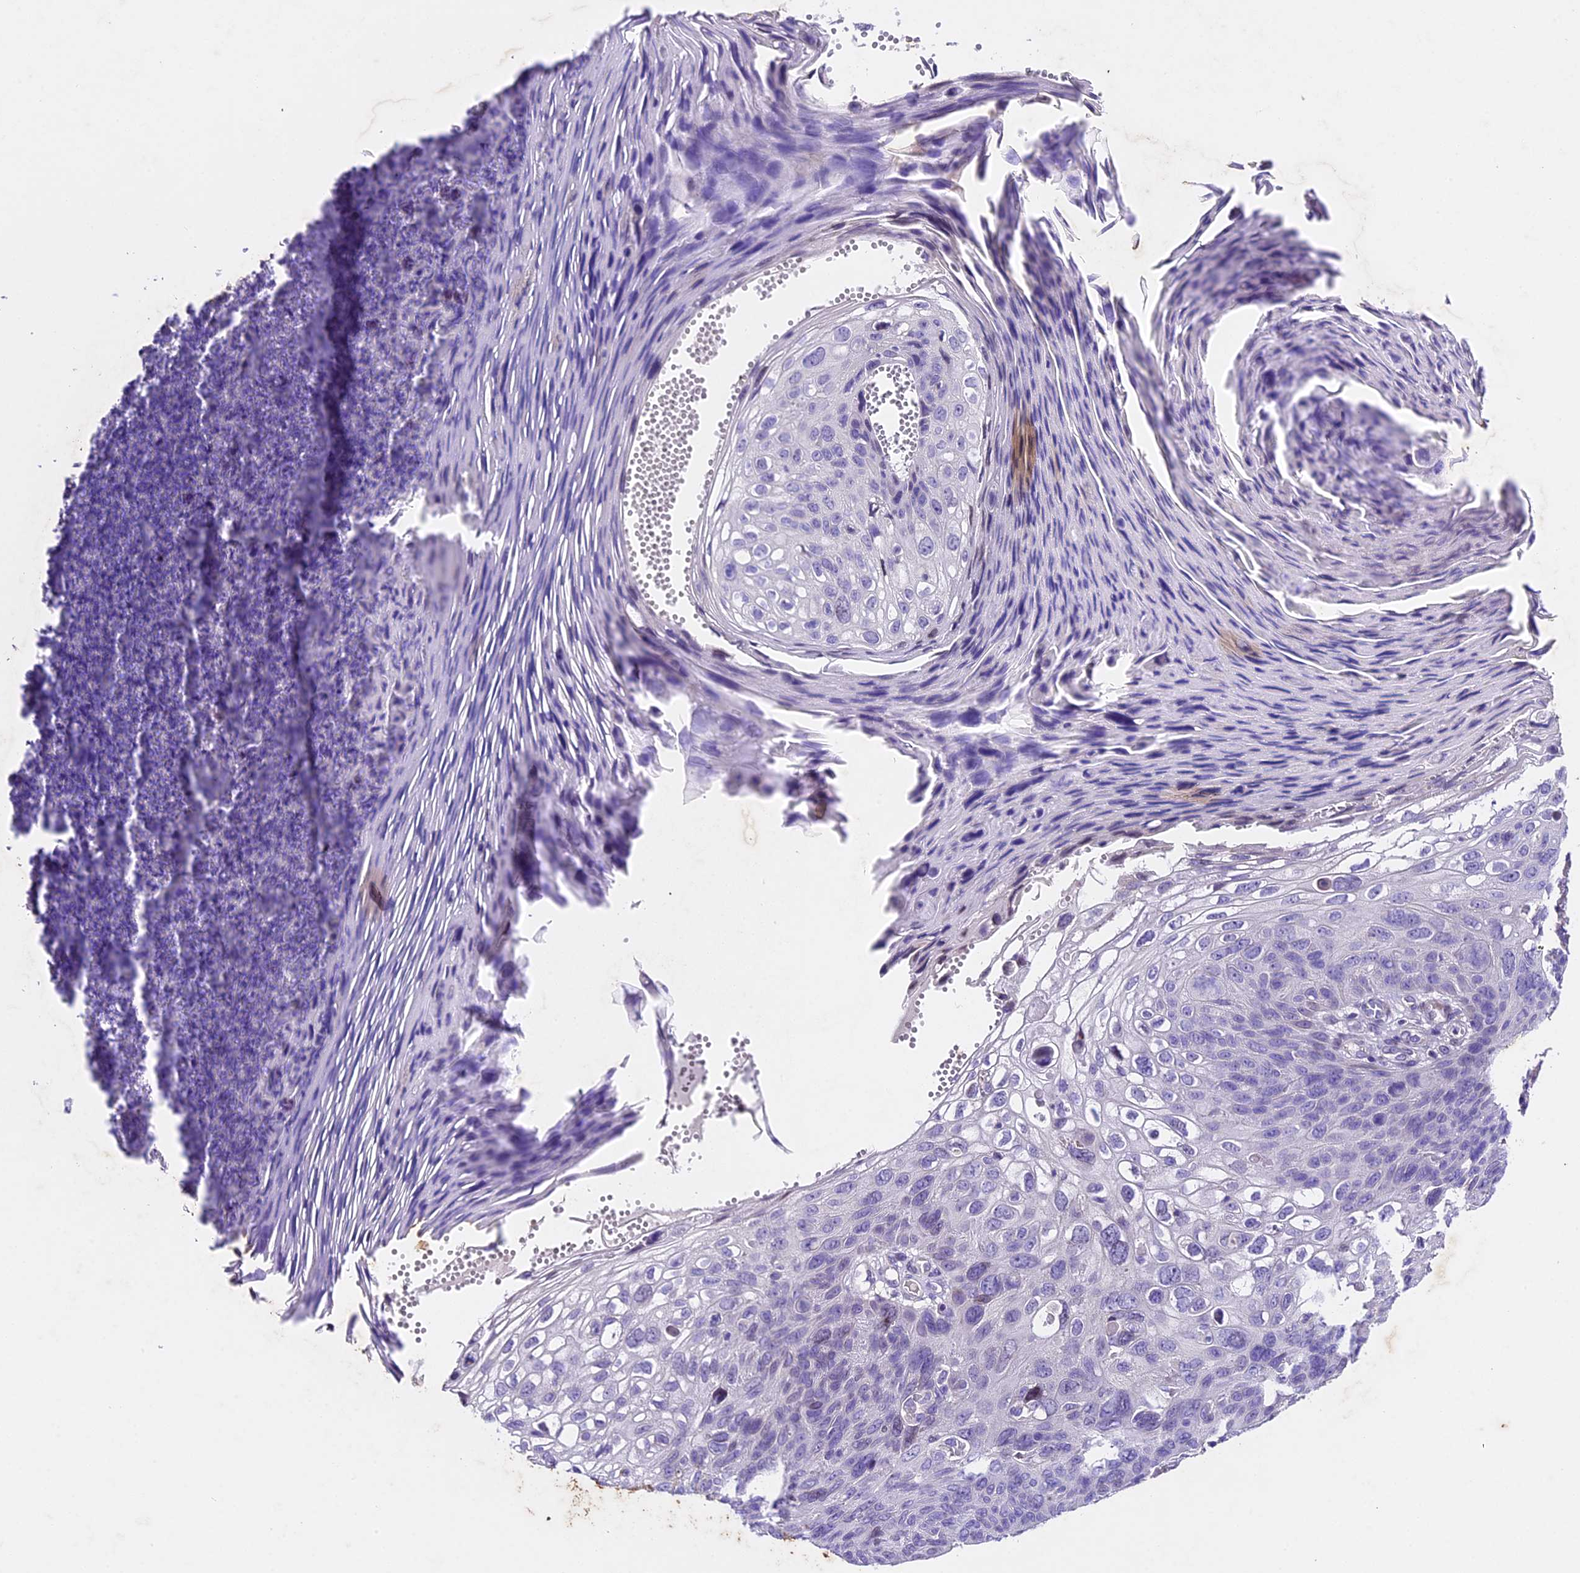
{"staining": {"intensity": "negative", "quantity": "none", "location": "none"}, "tissue": "skin cancer", "cell_type": "Tumor cells", "image_type": "cancer", "snomed": [{"axis": "morphology", "description": "Squamous cell carcinoma, NOS"}, {"axis": "topography", "description": "Skin"}], "caption": "DAB (3,3'-diaminobenzidine) immunohistochemical staining of human skin cancer (squamous cell carcinoma) exhibits no significant expression in tumor cells.", "gene": "IFT140", "patient": {"sex": "female", "age": 90}}